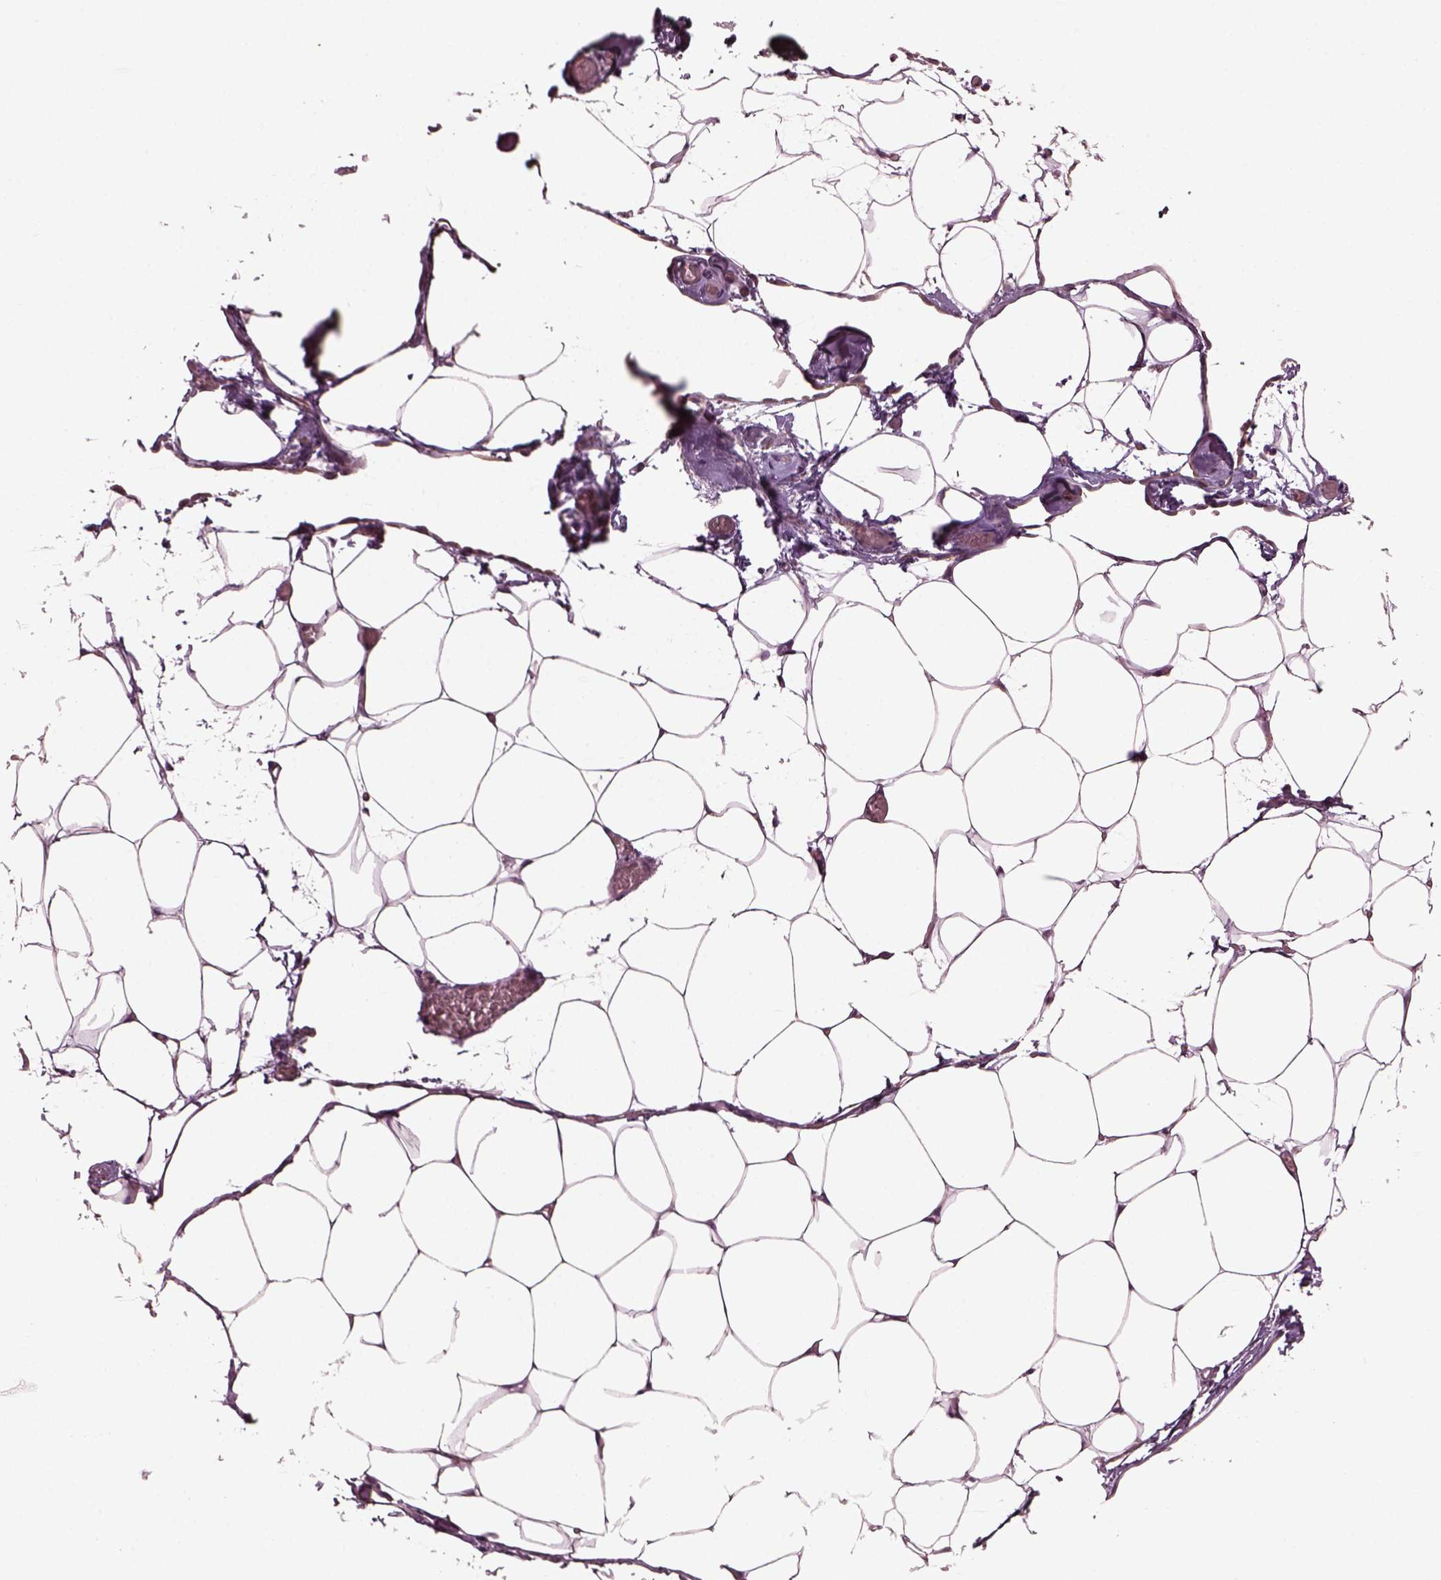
{"staining": {"intensity": "negative", "quantity": "none", "location": "none"}, "tissue": "adipose tissue", "cell_type": "Adipocytes", "image_type": "normal", "snomed": [{"axis": "morphology", "description": "Normal tissue, NOS"}, {"axis": "topography", "description": "Adipose tissue"}], "caption": "High magnification brightfield microscopy of benign adipose tissue stained with DAB (brown) and counterstained with hematoxylin (blue): adipocytes show no significant staining.", "gene": "GNRH1", "patient": {"sex": "male", "age": 57}}